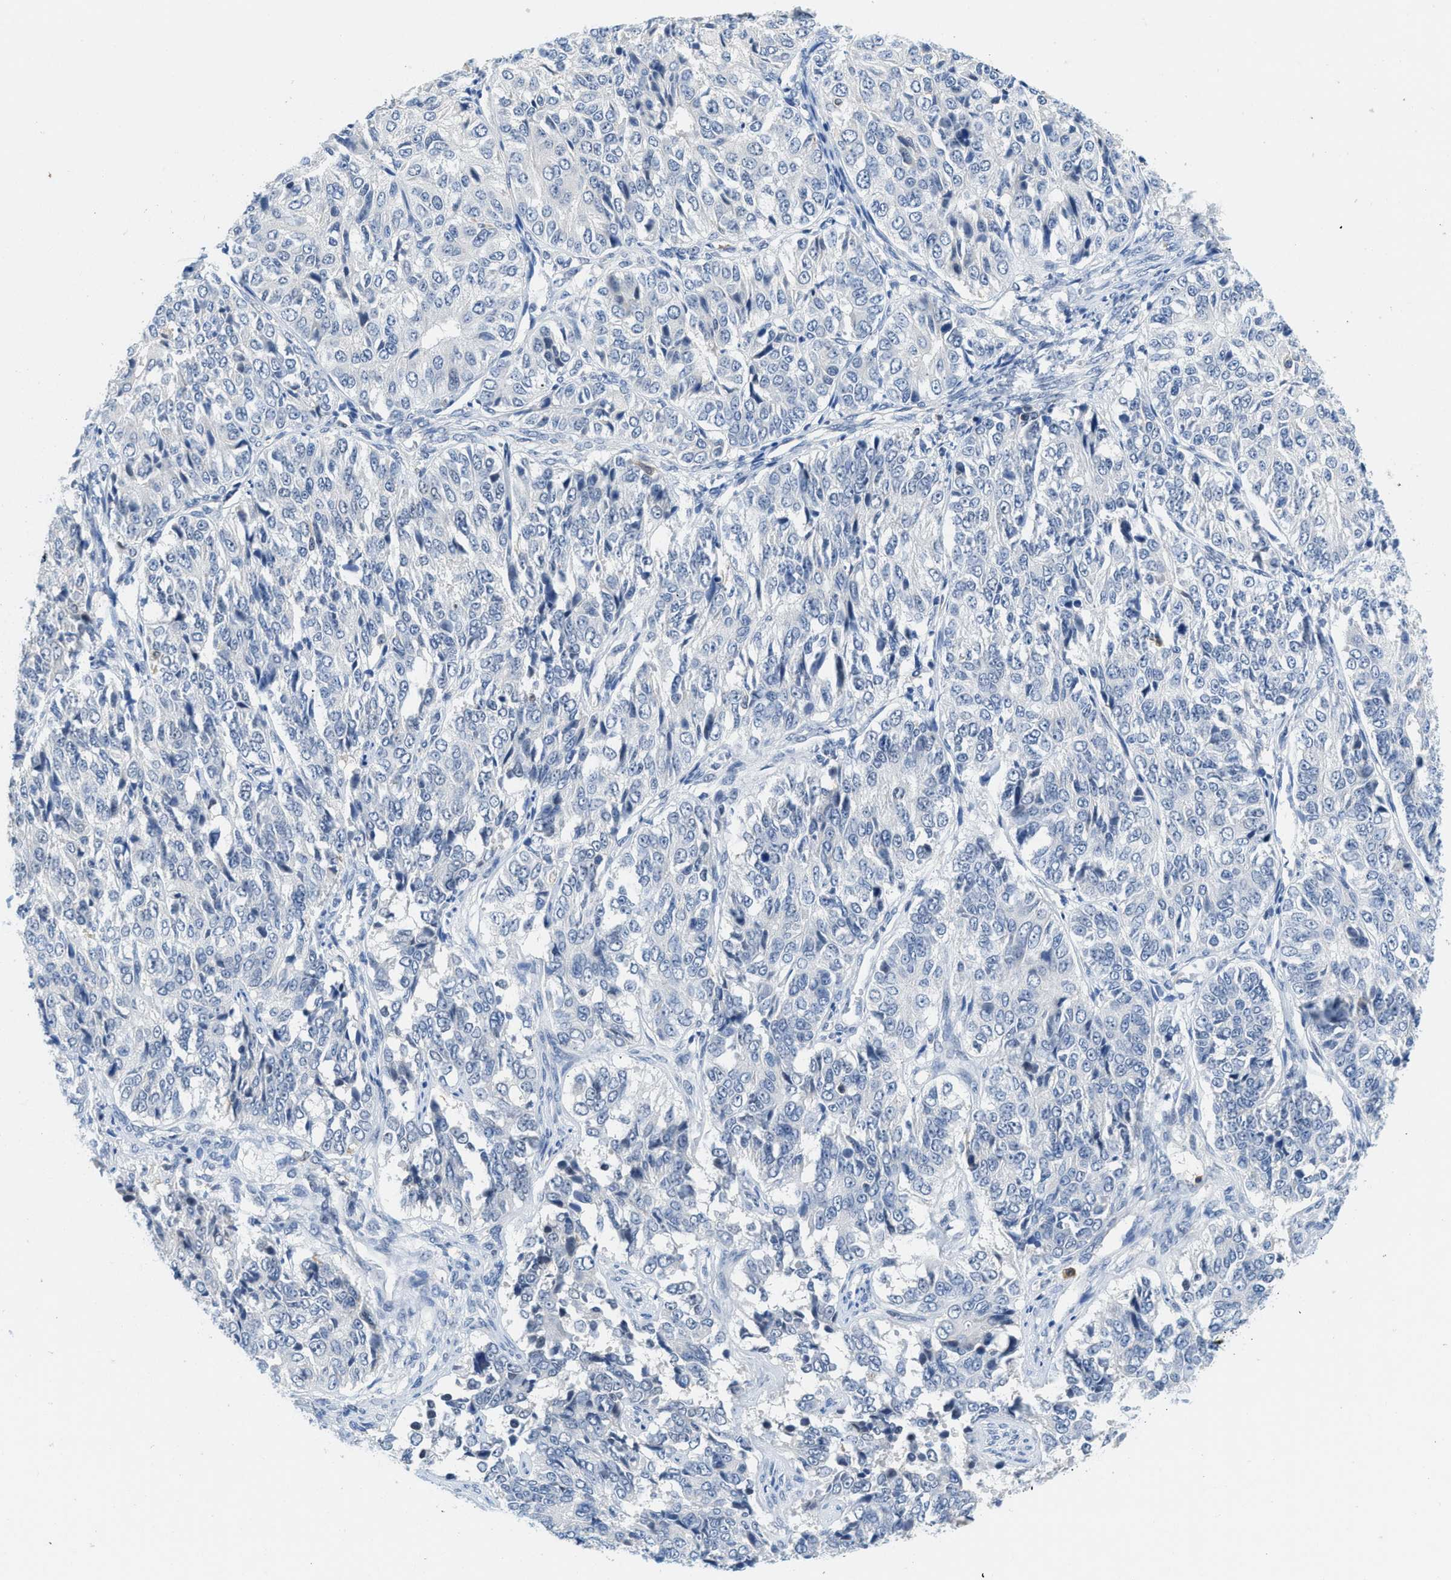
{"staining": {"intensity": "negative", "quantity": "none", "location": "none"}, "tissue": "ovarian cancer", "cell_type": "Tumor cells", "image_type": "cancer", "snomed": [{"axis": "morphology", "description": "Carcinoma, endometroid"}, {"axis": "topography", "description": "Ovary"}], "caption": "Image shows no protein staining in tumor cells of ovarian cancer tissue.", "gene": "FAM151A", "patient": {"sex": "female", "age": 51}}